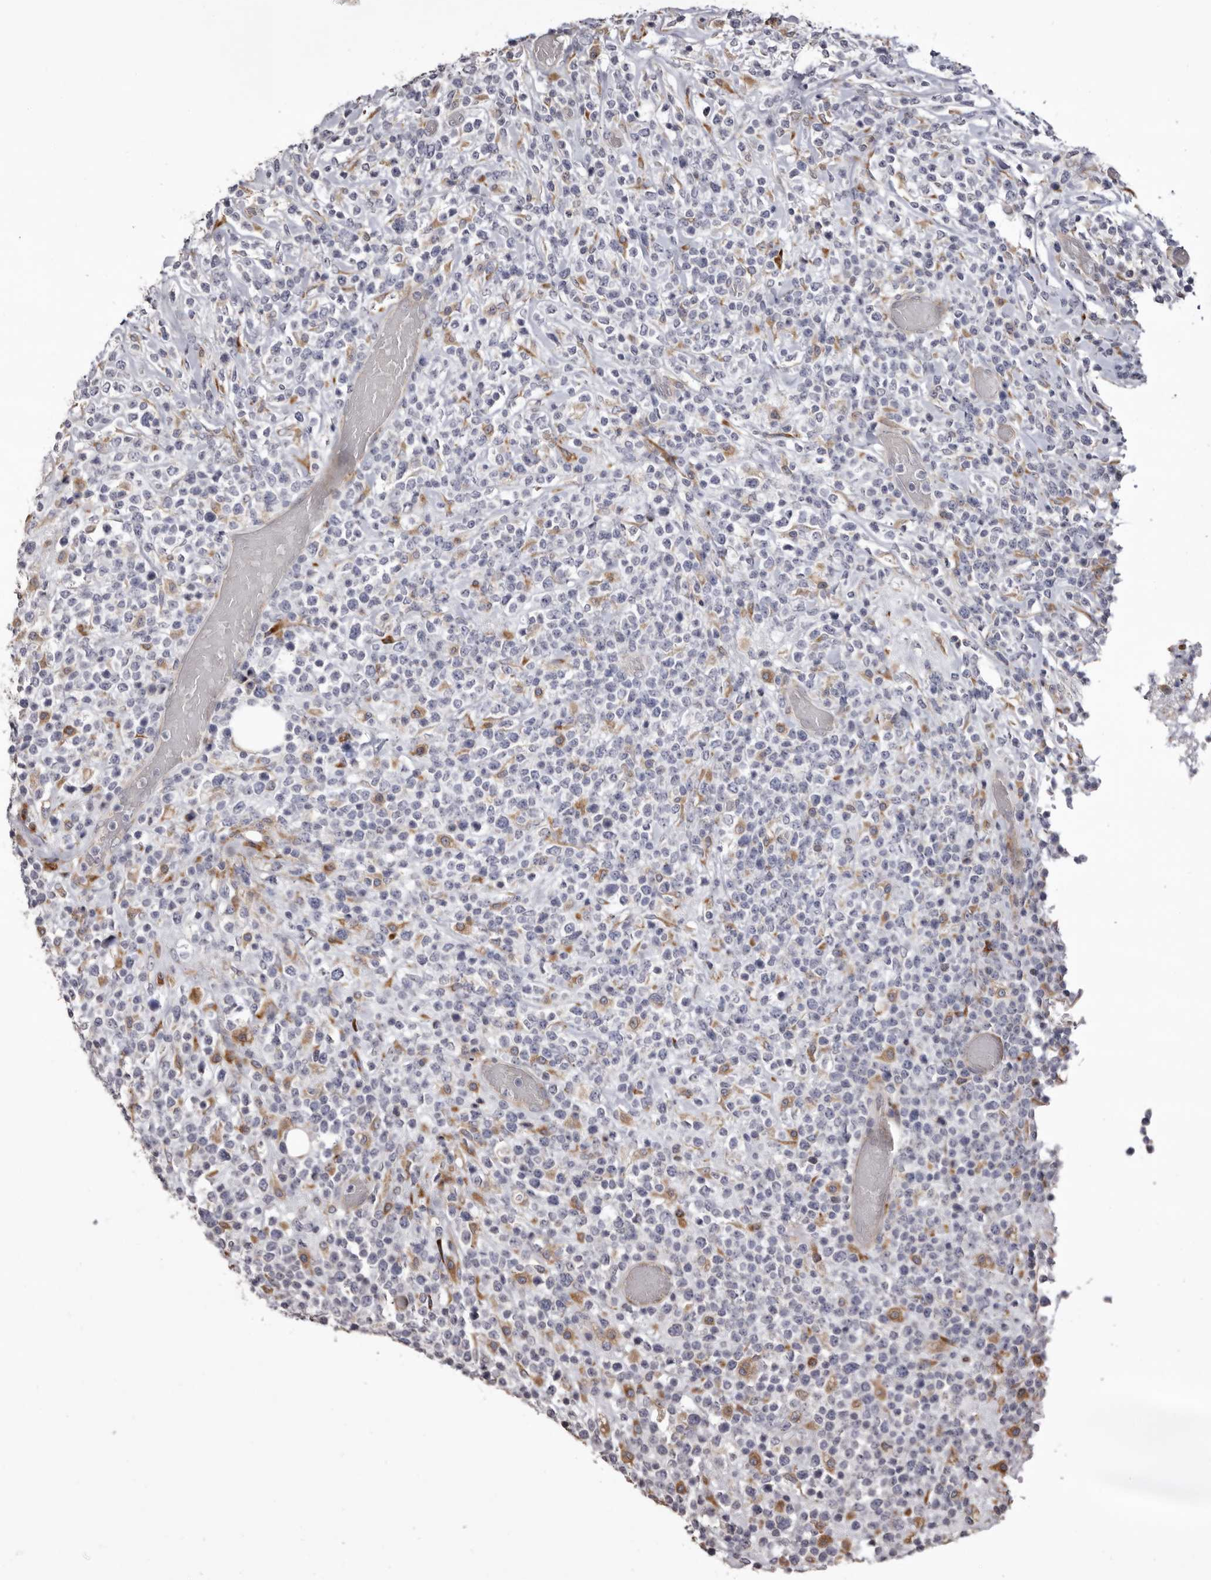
{"staining": {"intensity": "moderate", "quantity": "<25%", "location": "cytoplasmic/membranous"}, "tissue": "lymphoma", "cell_type": "Tumor cells", "image_type": "cancer", "snomed": [{"axis": "morphology", "description": "Malignant lymphoma, non-Hodgkin's type, High grade"}, {"axis": "topography", "description": "Colon"}], "caption": "A high-resolution histopathology image shows IHC staining of lymphoma, which displays moderate cytoplasmic/membranous expression in approximately <25% of tumor cells.", "gene": "PIGX", "patient": {"sex": "female", "age": 53}}